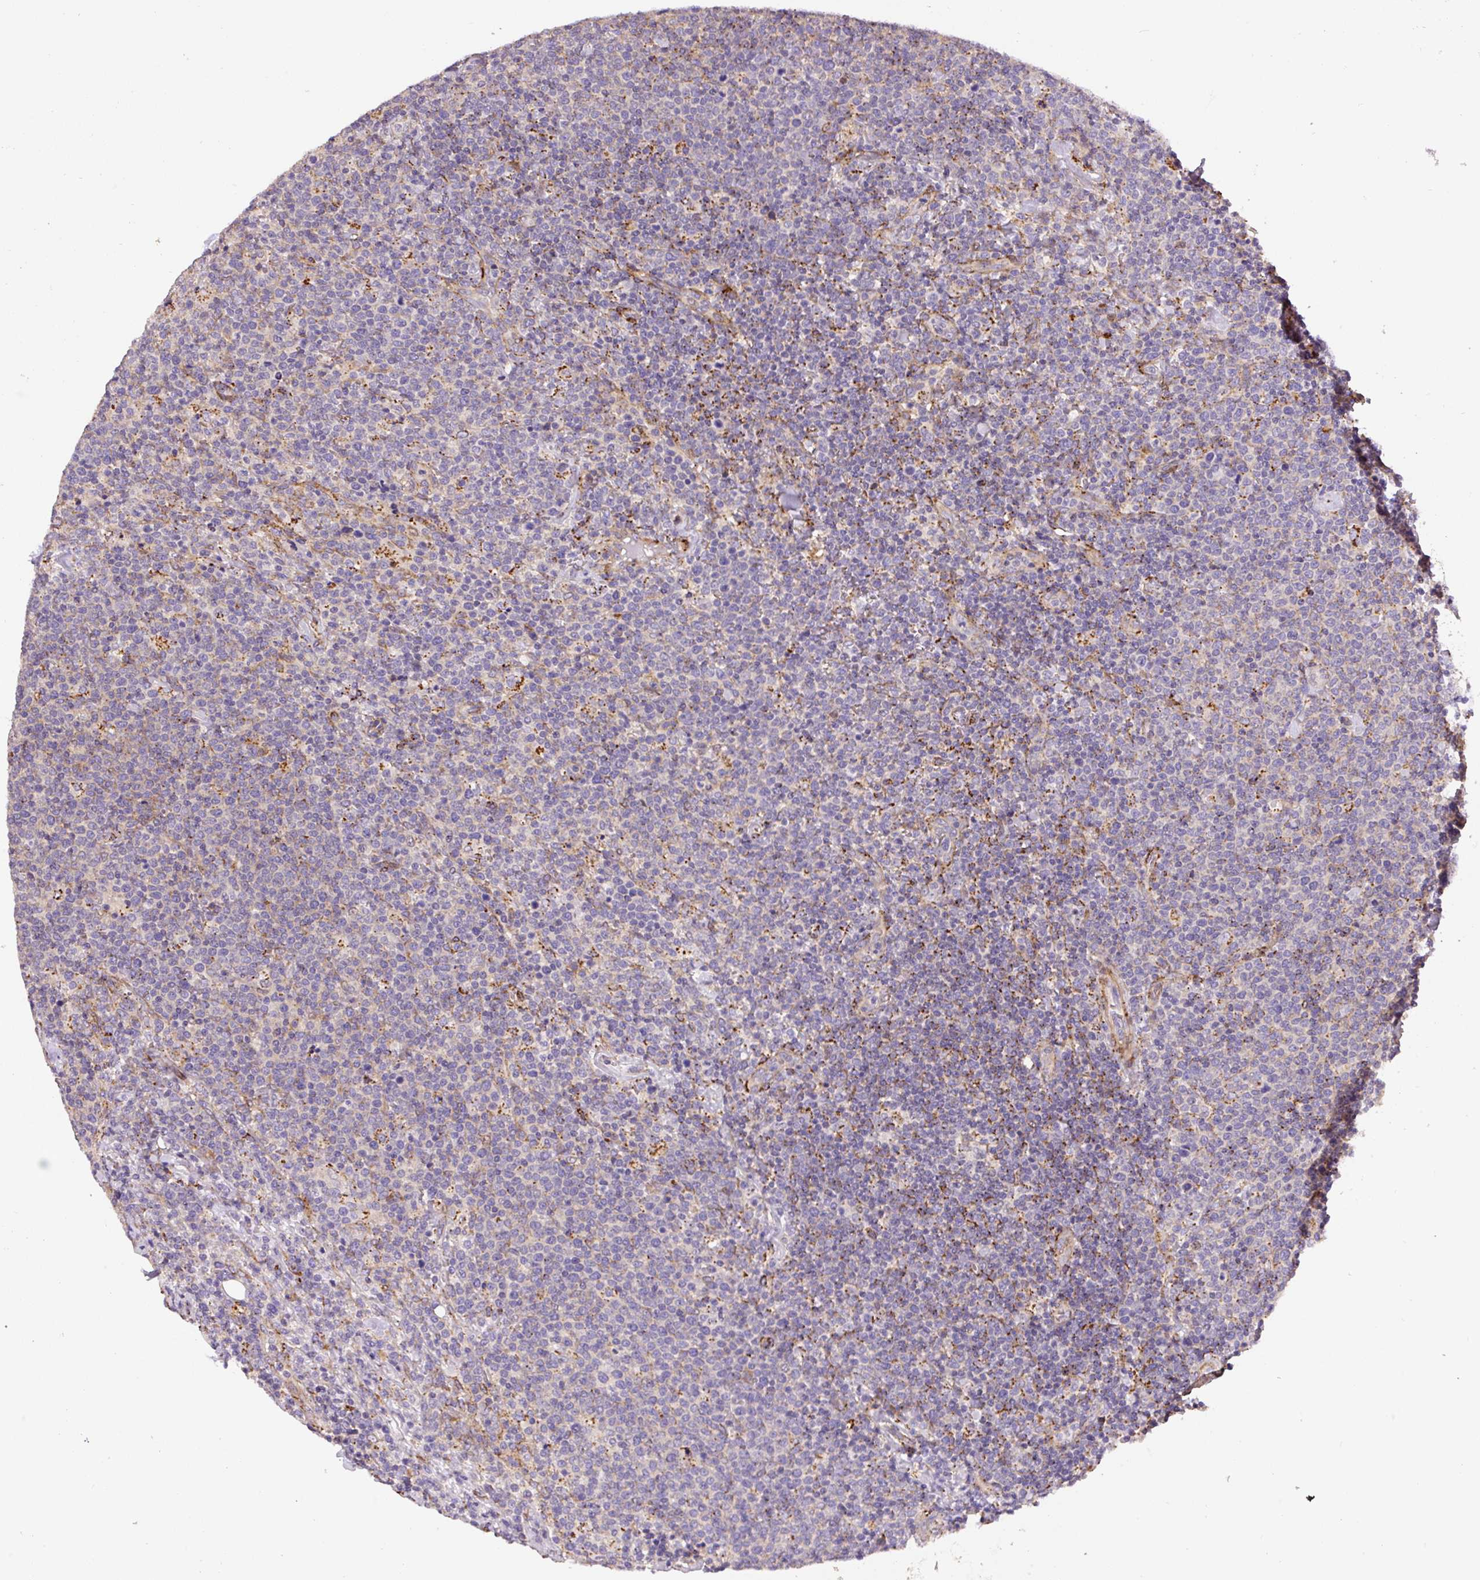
{"staining": {"intensity": "negative", "quantity": "none", "location": "none"}, "tissue": "lymphoma", "cell_type": "Tumor cells", "image_type": "cancer", "snomed": [{"axis": "morphology", "description": "Malignant lymphoma, non-Hodgkin's type, High grade"}, {"axis": "topography", "description": "Lymph node"}], "caption": "Lymphoma was stained to show a protein in brown. There is no significant expression in tumor cells.", "gene": "RNF170", "patient": {"sex": "male", "age": 61}}